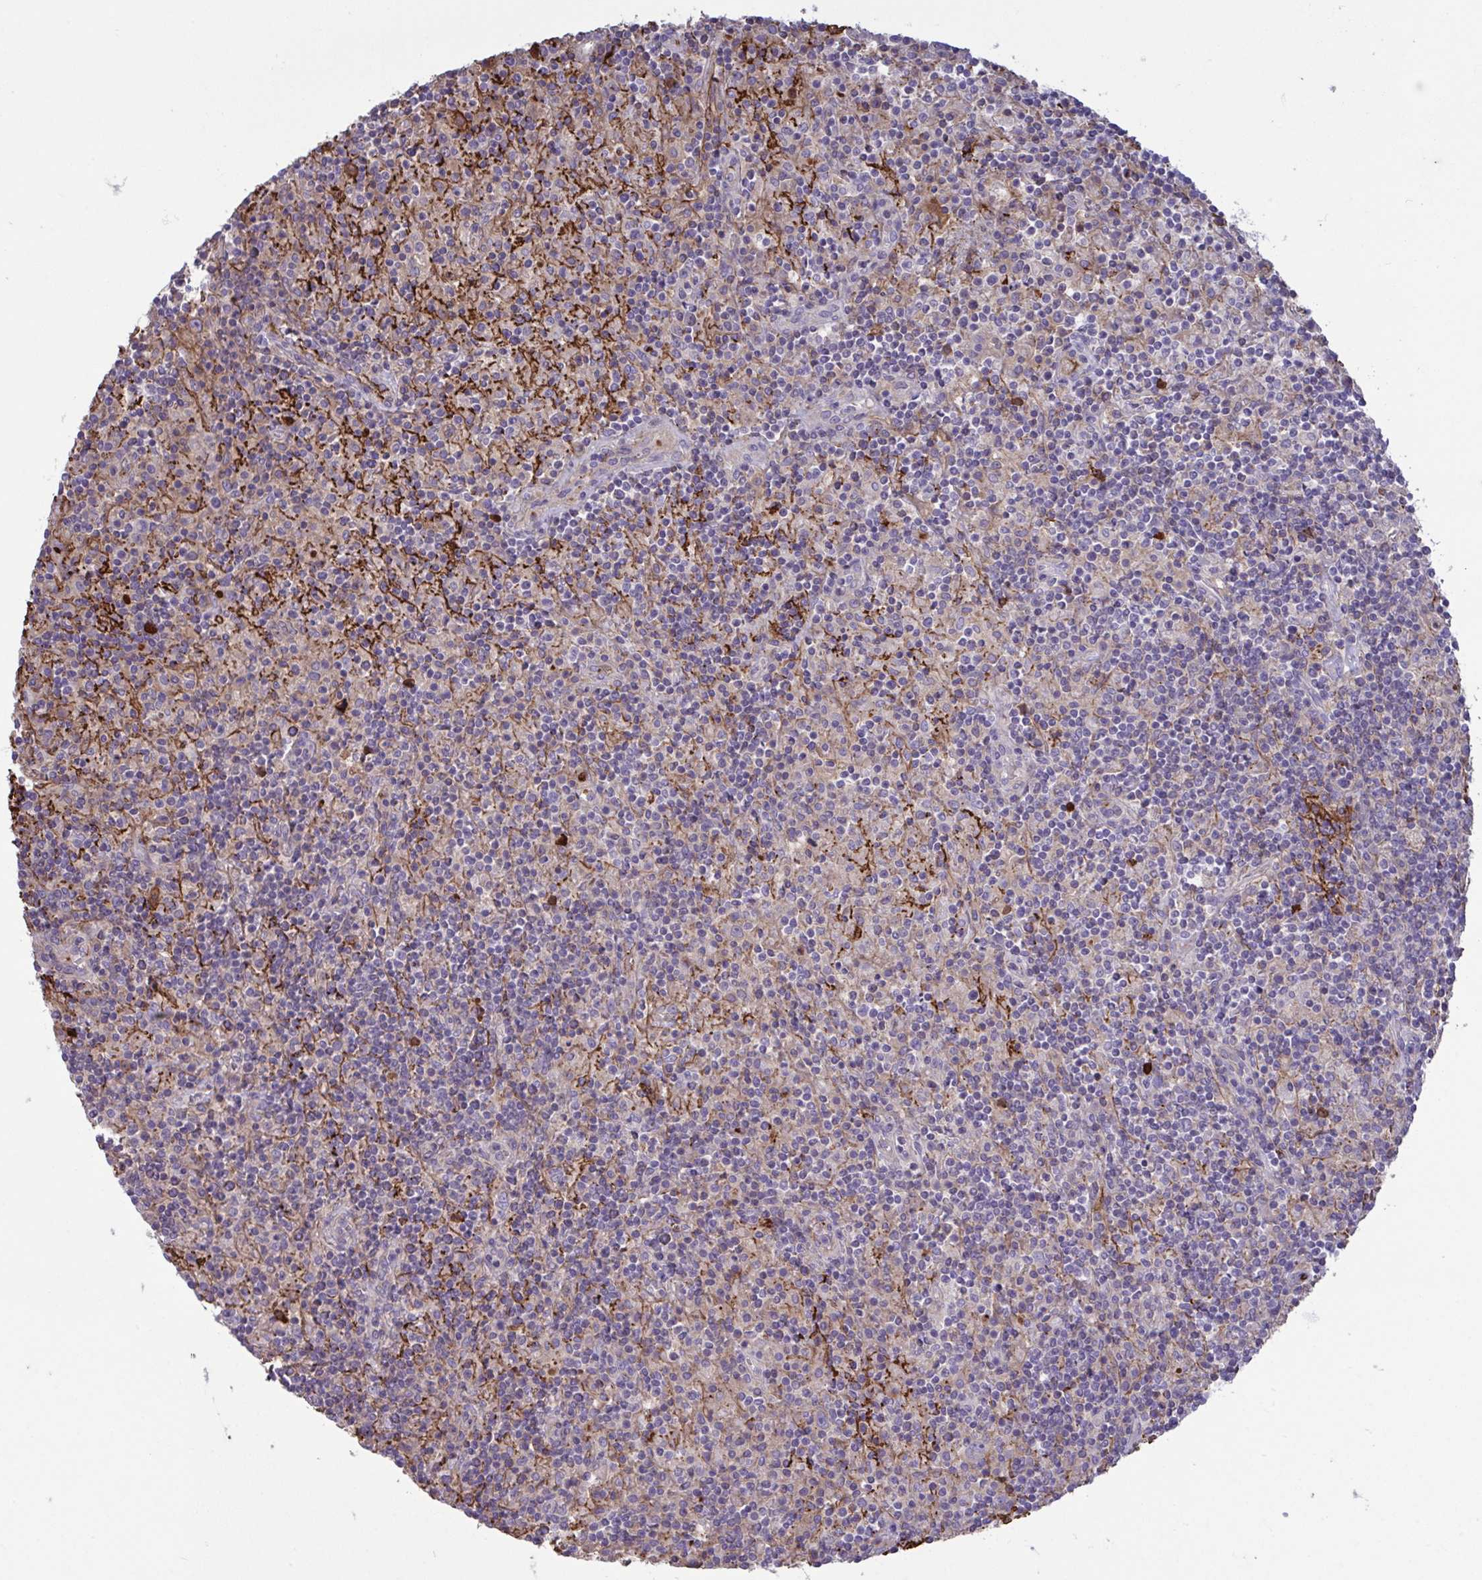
{"staining": {"intensity": "negative", "quantity": "none", "location": "none"}, "tissue": "lymphoma", "cell_type": "Tumor cells", "image_type": "cancer", "snomed": [{"axis": "morphology", "description": "Hodgkin's disease, NOS"}, {"axis": "topography", "description": "Lymph node"}], "caption": "Tumor cells are negative for protein expression in human Hodgkin's disease. (DAB immunohistochemistry (IHC) visualized using brightfield microscopy, high magnification).", "gene": "IL1R1", "patient": {"sex": "male", "age": 70}}